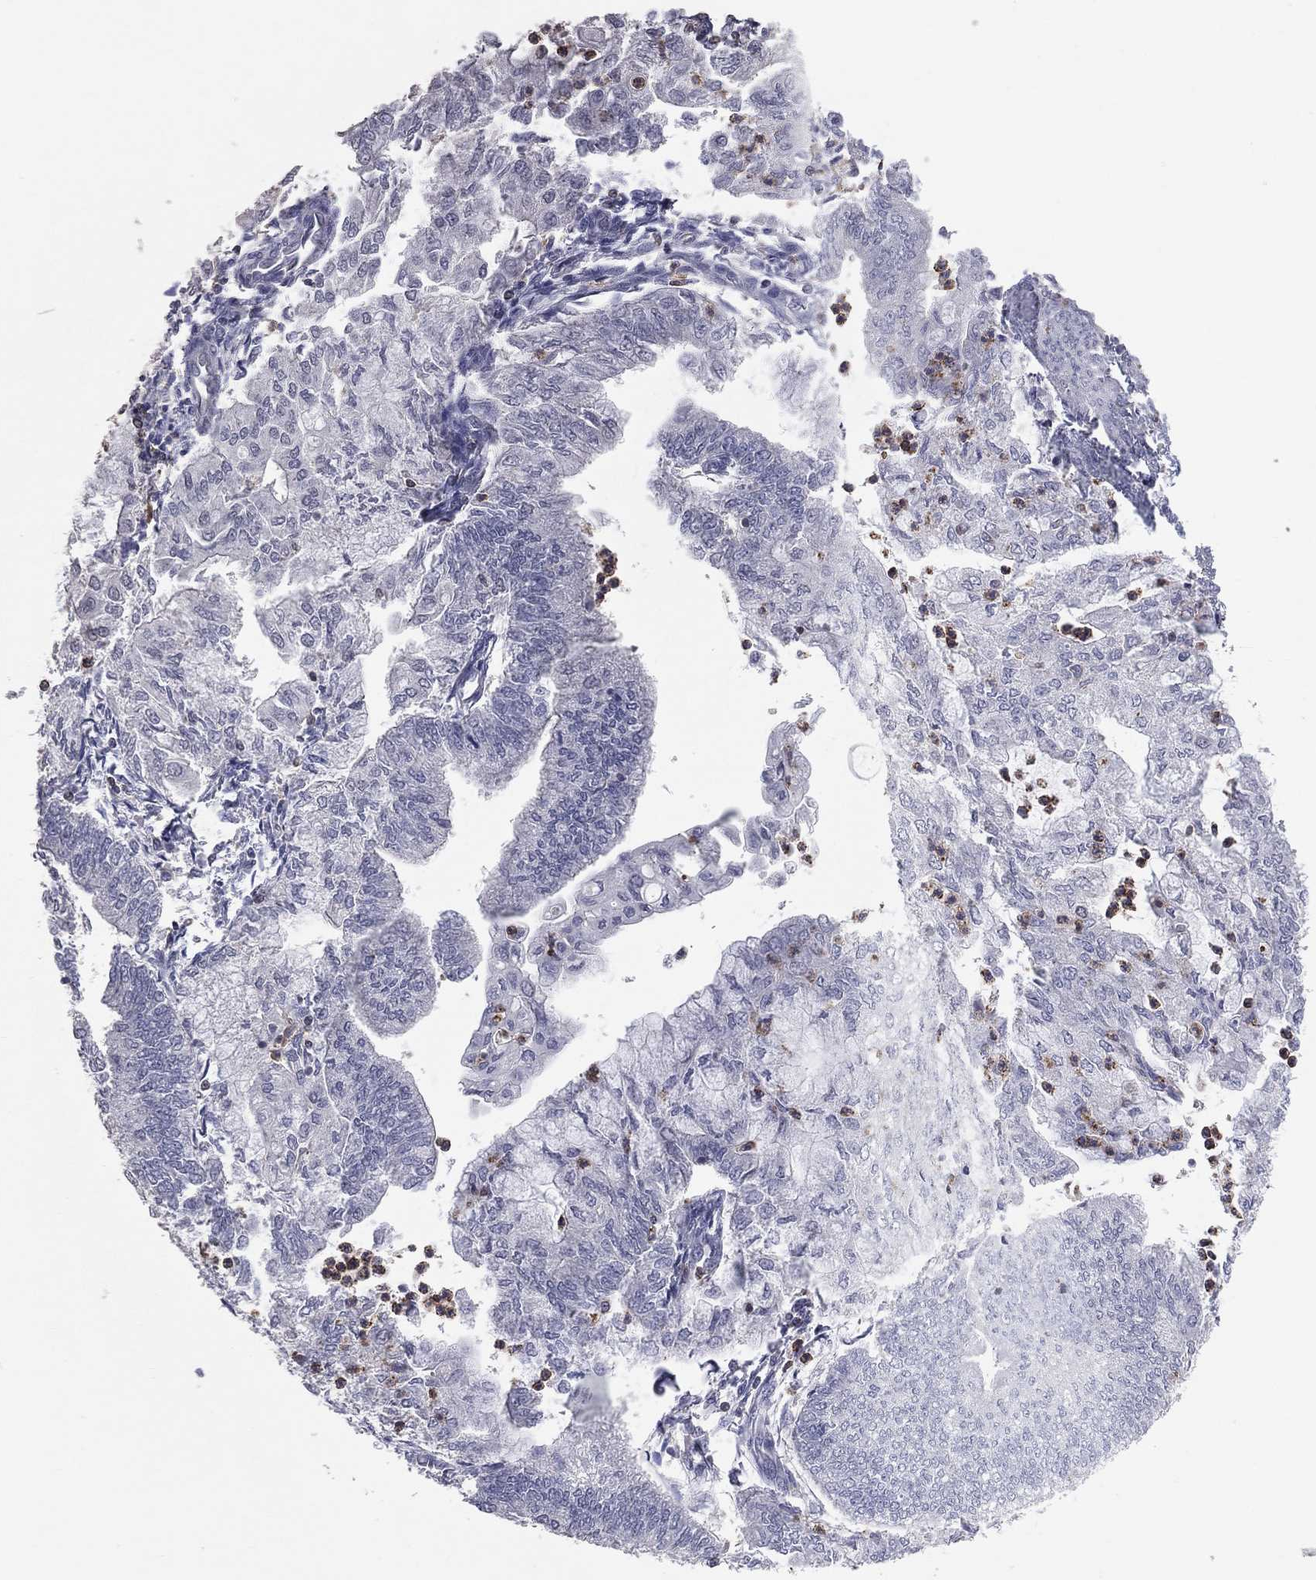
{"staining": {"intensity": "negative", "quantity": "none", "location": "none"}, "tissue": "endometrial cancer", "cell_type": "Tumor cells", "image_type": "cancer", "snomed": [{"axis": "morphology", "description": "Adenocarcinoma, NOS"}, {"axis": "topography", "description": "Endometrium"}], "caption": "Endometrial adenocarcinoma was stained to show a protein in brown. There is no significant staining in tumor cells.", "gene": "PSTPIP1", "patient": {"sex": "female", "age": 59}}